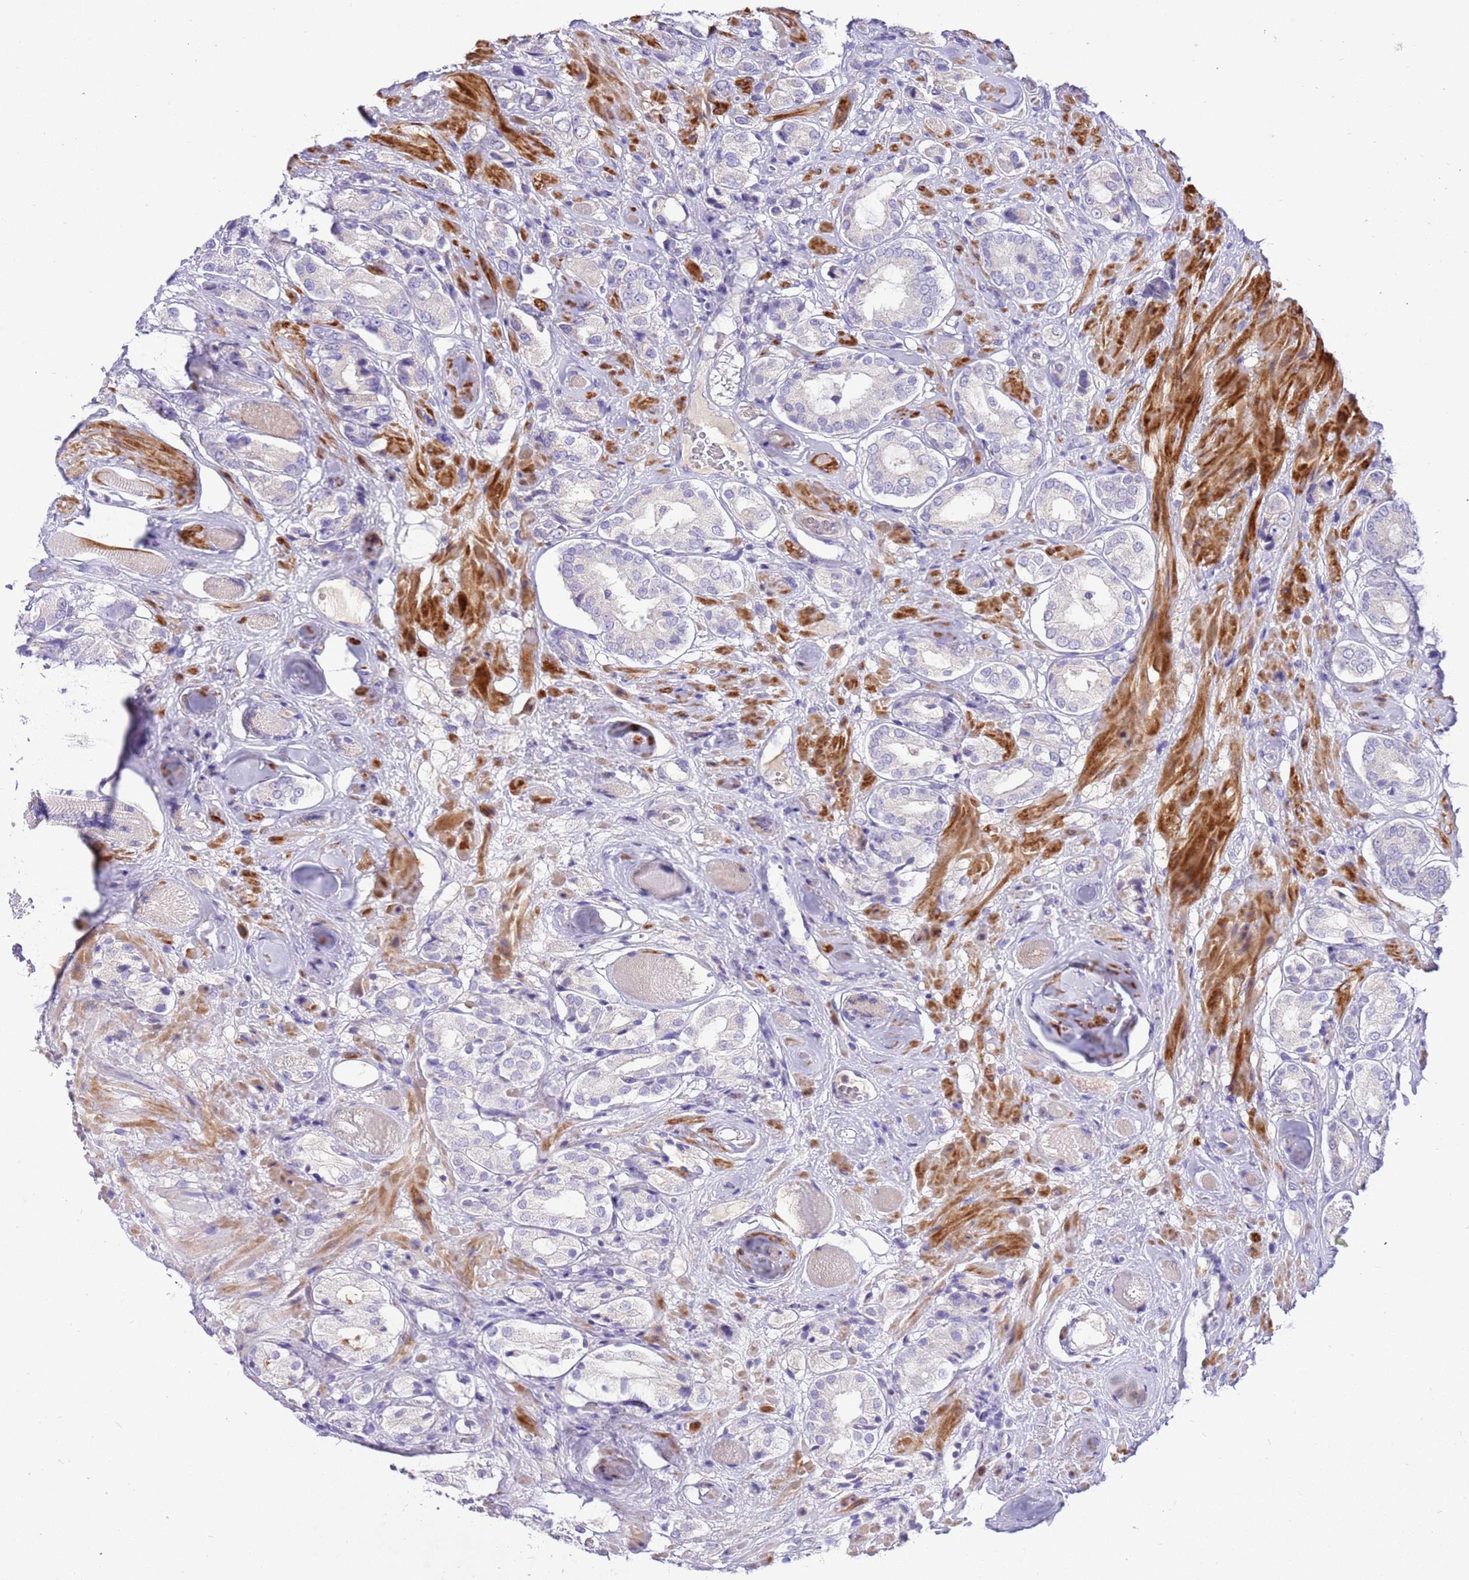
{"staining": {"intensity": "negative", "quantity": "none", "location": "none"}, "tissue": "prostate cancer", "cell_type": "Tumor cells", "image_type": "cancer", "snomed": [{"axis": "morphology", "description": "Adenocarcinoma, High grade"}, {"axis": "topography", "description": "Prostate and seminal vesicle, NOS"}], "caption": "IHC image of adenocarcinoma (high-grade) (prostate) stained for a protein (brown), which shows no positivity in tumor cells.", "gene": "GLCE", "patient": {"sex": "male", "age": 64}}